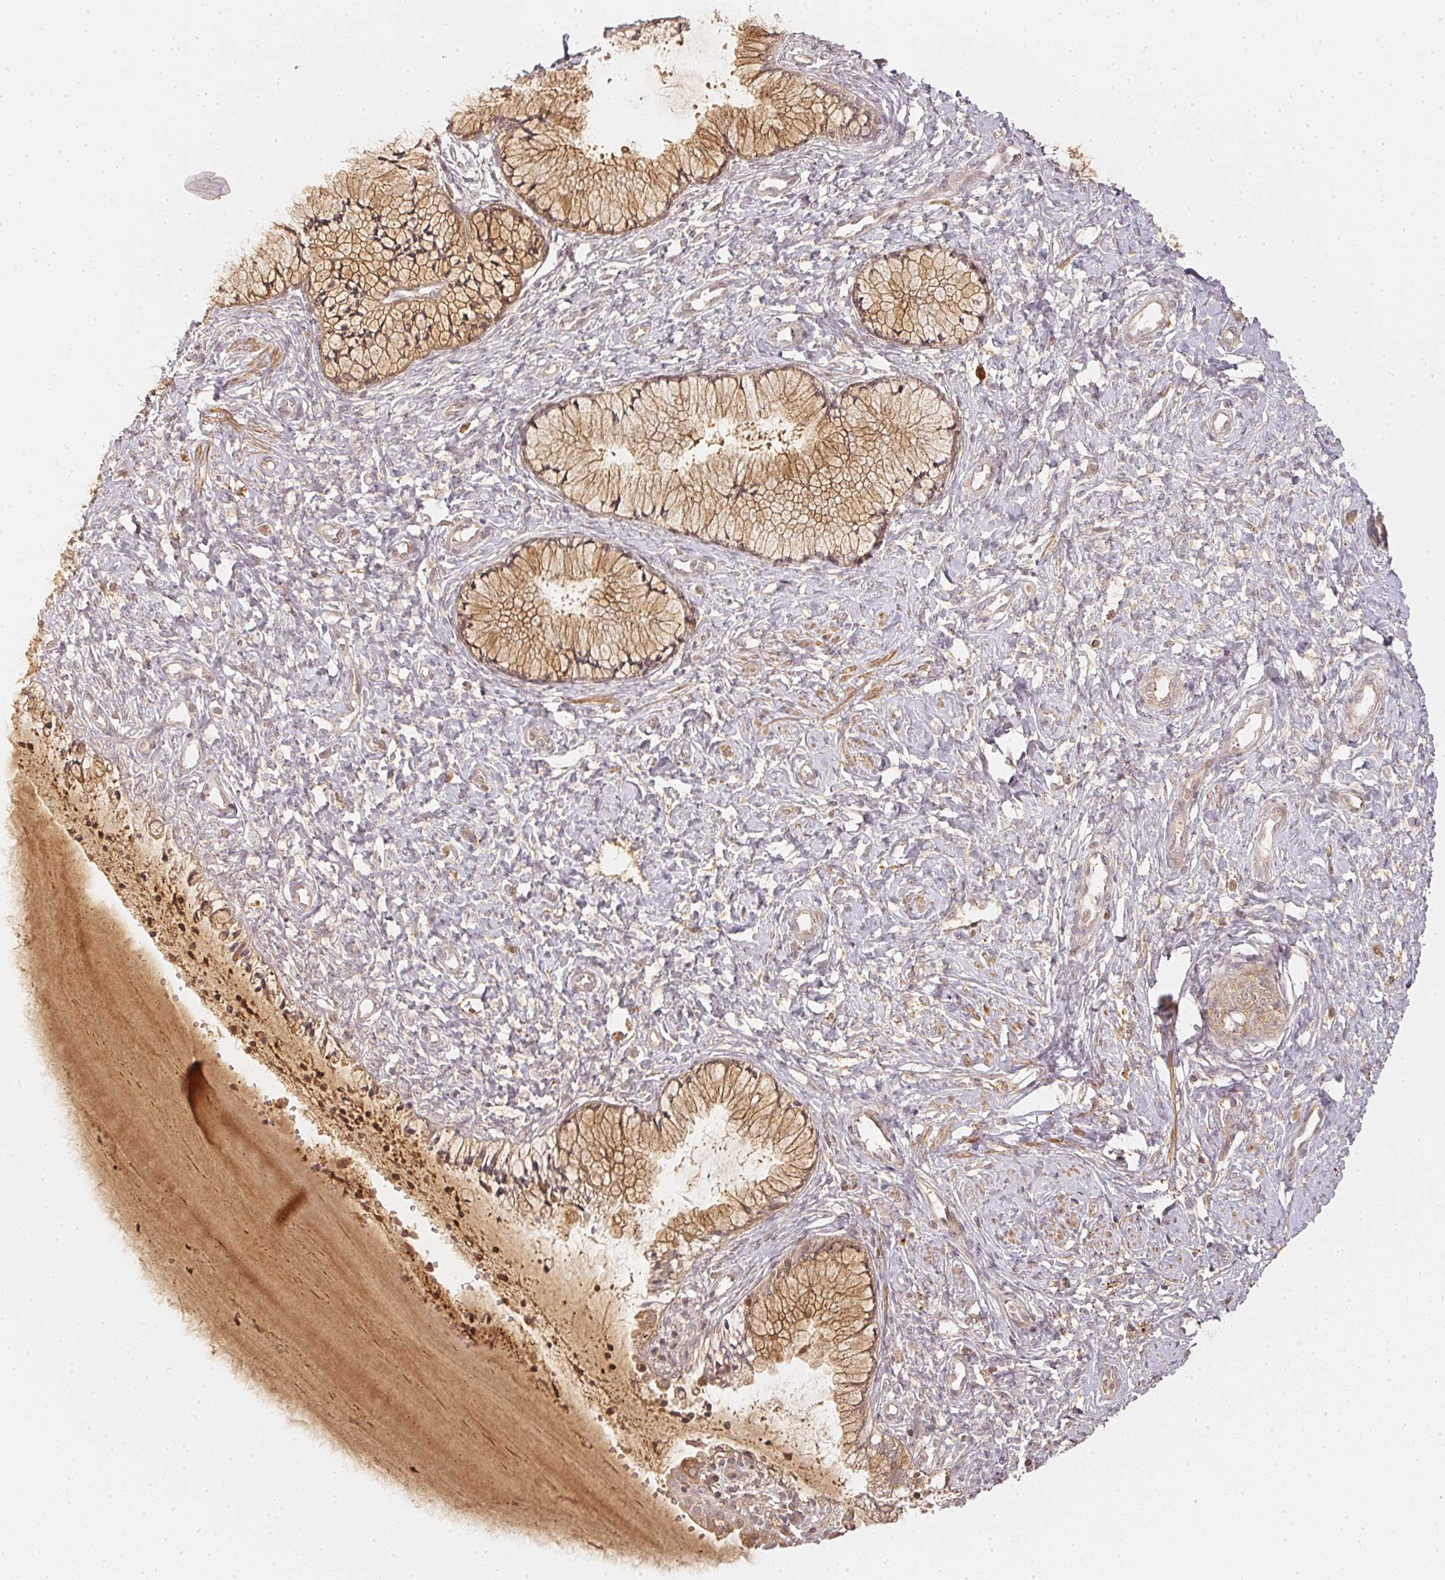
{"staining": {"intensity": "weak", "quantity": "25%-75%", "location": "cytoplasmic/membranous"}, "tissue": "cervix", "cell_type": "Glandular cells", "image_type": "normal", "snomed": [{"axis": "morphology", "description": "Normal tissue, NOS"}, {"axis": "topography", "description": "Cervix"}], "caption": "The histopathology image shows staining of benign cervix, revealing weak cytoplasmic/membranous protein expression (brown color) within glandular cells.", "gene": "SERPINE1", "patient": {"sex": "female", "age": 37}}